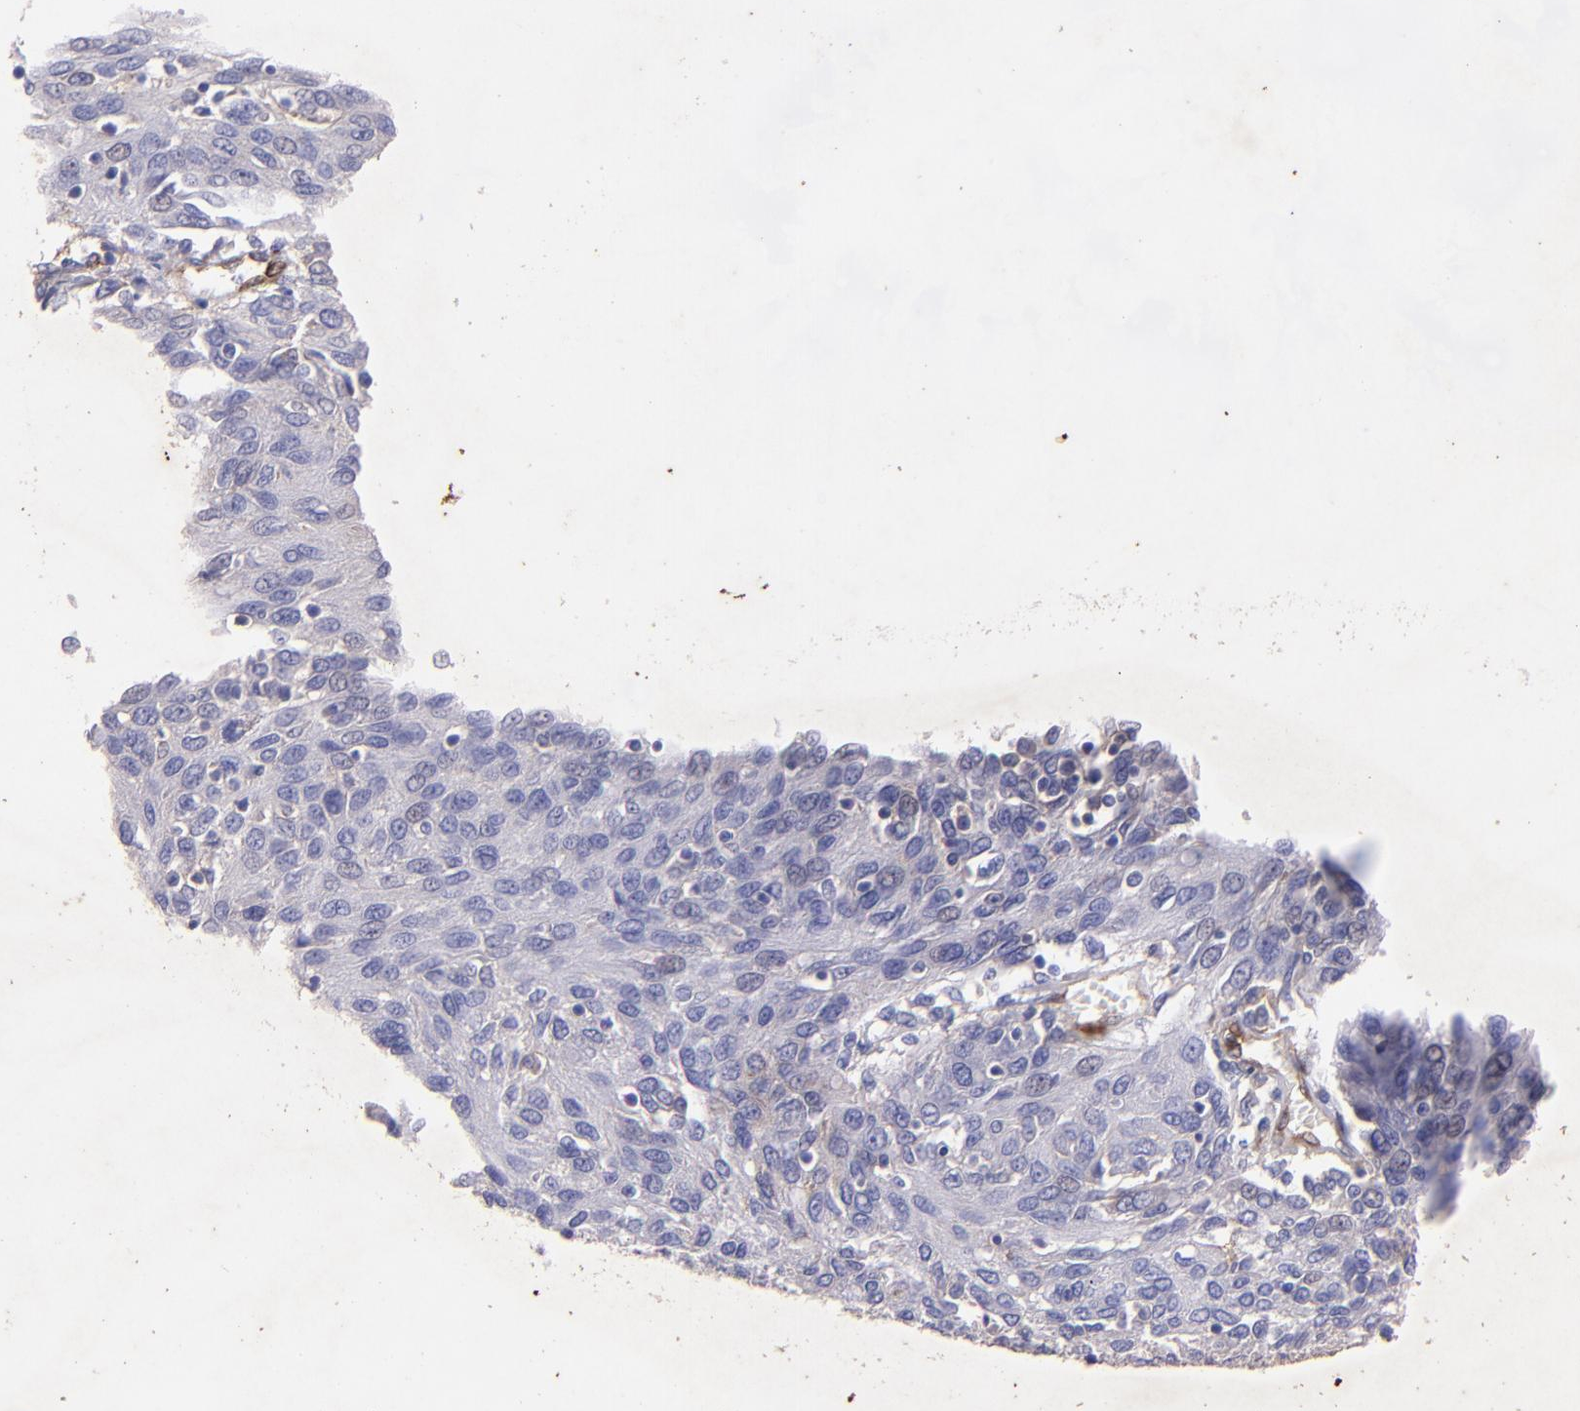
{"staining": {"intensity": "weak", "quantity": "<25%", "location": "cytoplasmic/membranous"}, "tissue": "ovarian cancer", "cell_type": "Tumor cells", "image_type": "cancer", "snomed": [{"axis": "morphology", "description": "Carcinoma, endometroid"}, {"axis": "topography", "description": "Ovary"}], "caption": "IHC photomicrograph of human ovarian cancer stained for a protein (brown), which reveals no expression in tumor cells.", "gene": "RET", "patient": {"sex": "female", "age": 50}}